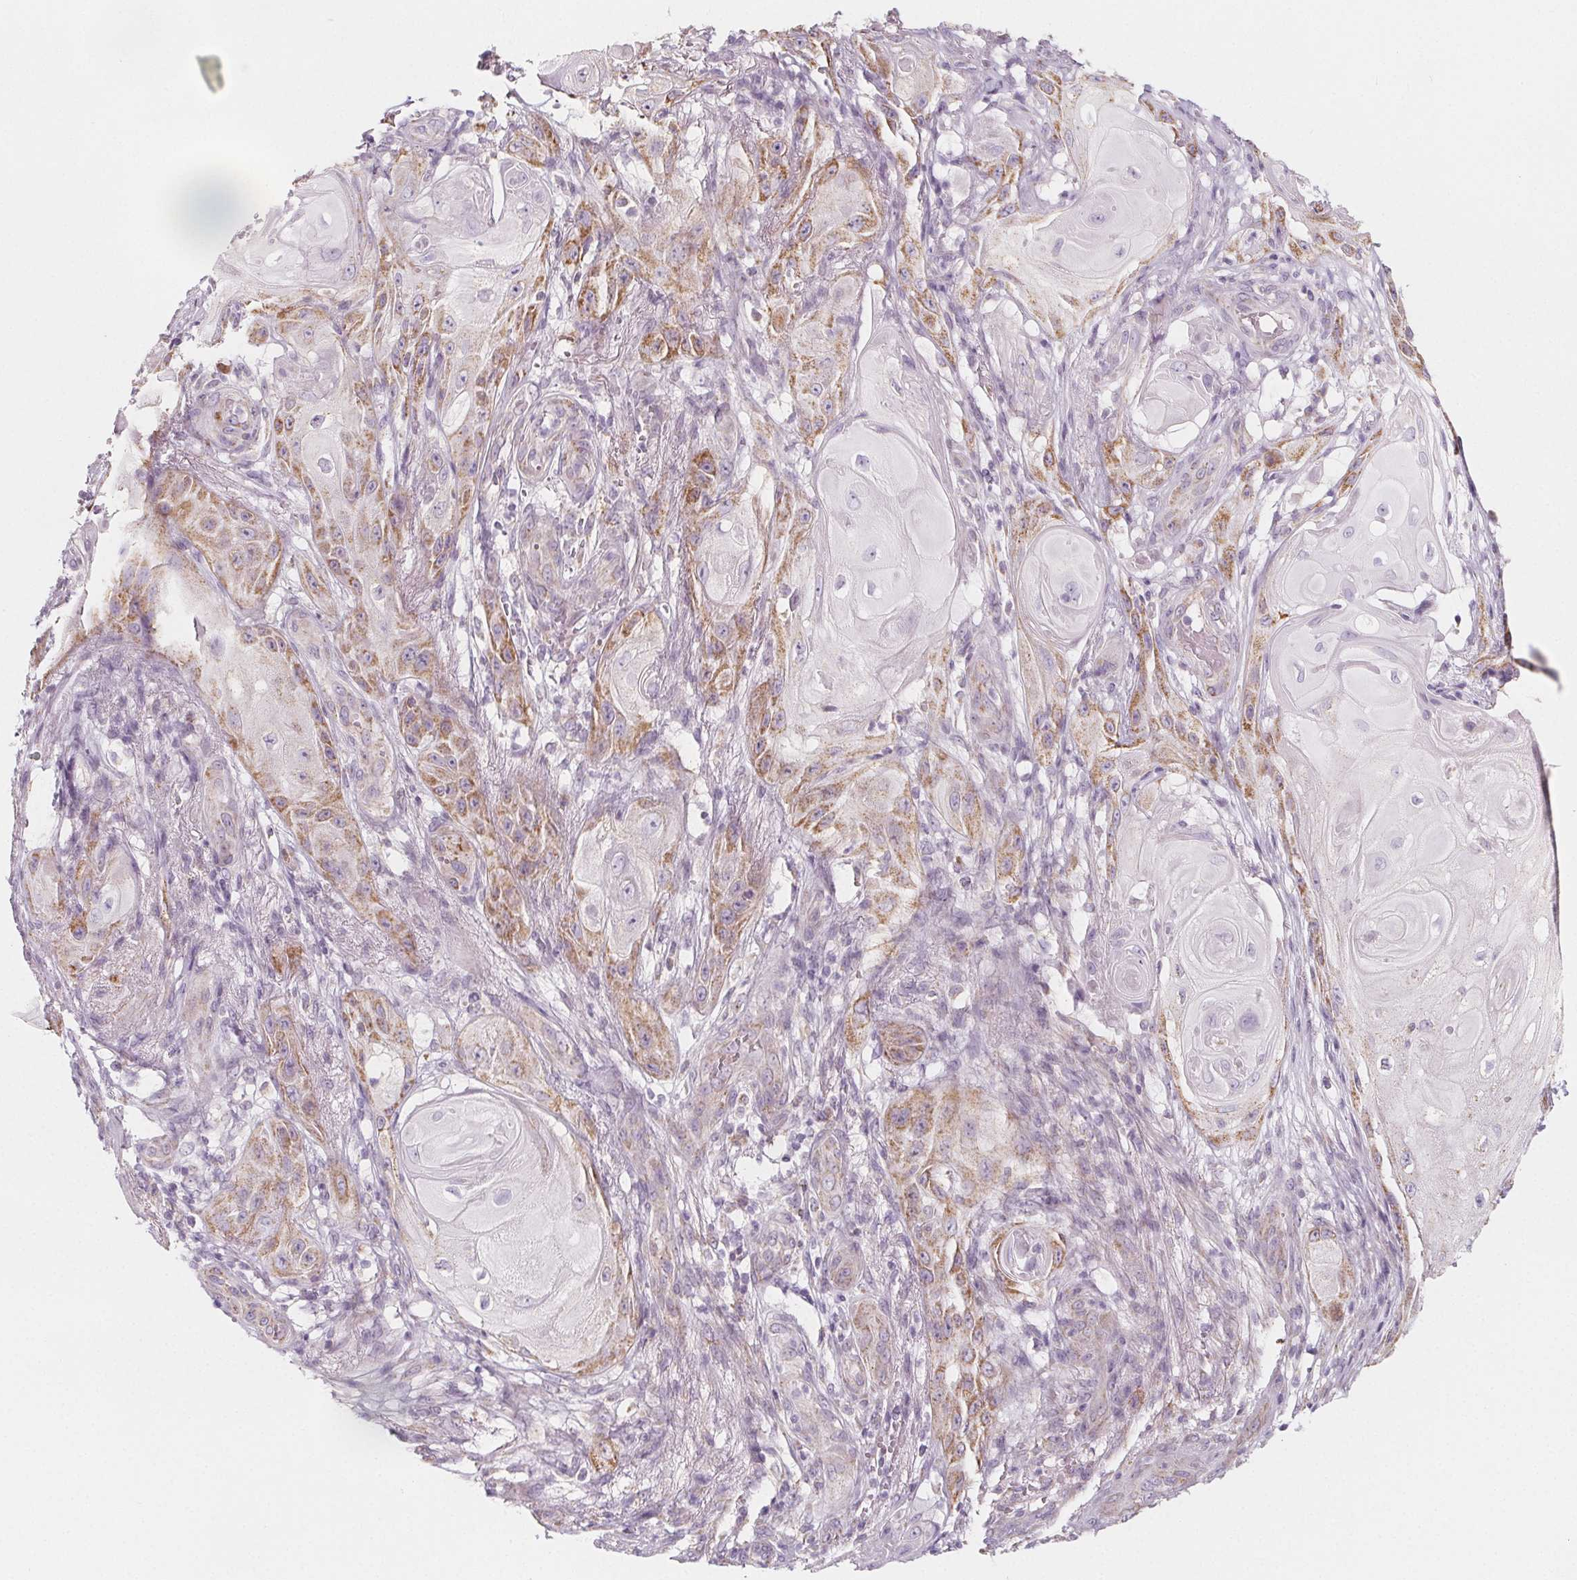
{"staining": {"intensity": "moderate", "quantity": "25%-75%", "location": "cytoplasmic/membranous"}, "tissue": "skin cancer", "cell_type": "Tumor cells", "image_type": "cancer", "snomed": [{"axis": "morphology", "description": "Squamous cell carcinoma, NOS"}, {"axis": "topography", "description": "Skin"}], "caption": "High-magnification brightfield microscopy of skin squamous cell carcinoma stained with DAB (brown) and counterstained with hematoxylin (blue). tumor cells exhibit moderate cytoplasmic/membranous staining is present in about25%-75% of cells.", "gene": "IL17C", "patient": {"sex": "male", "age": 62}}